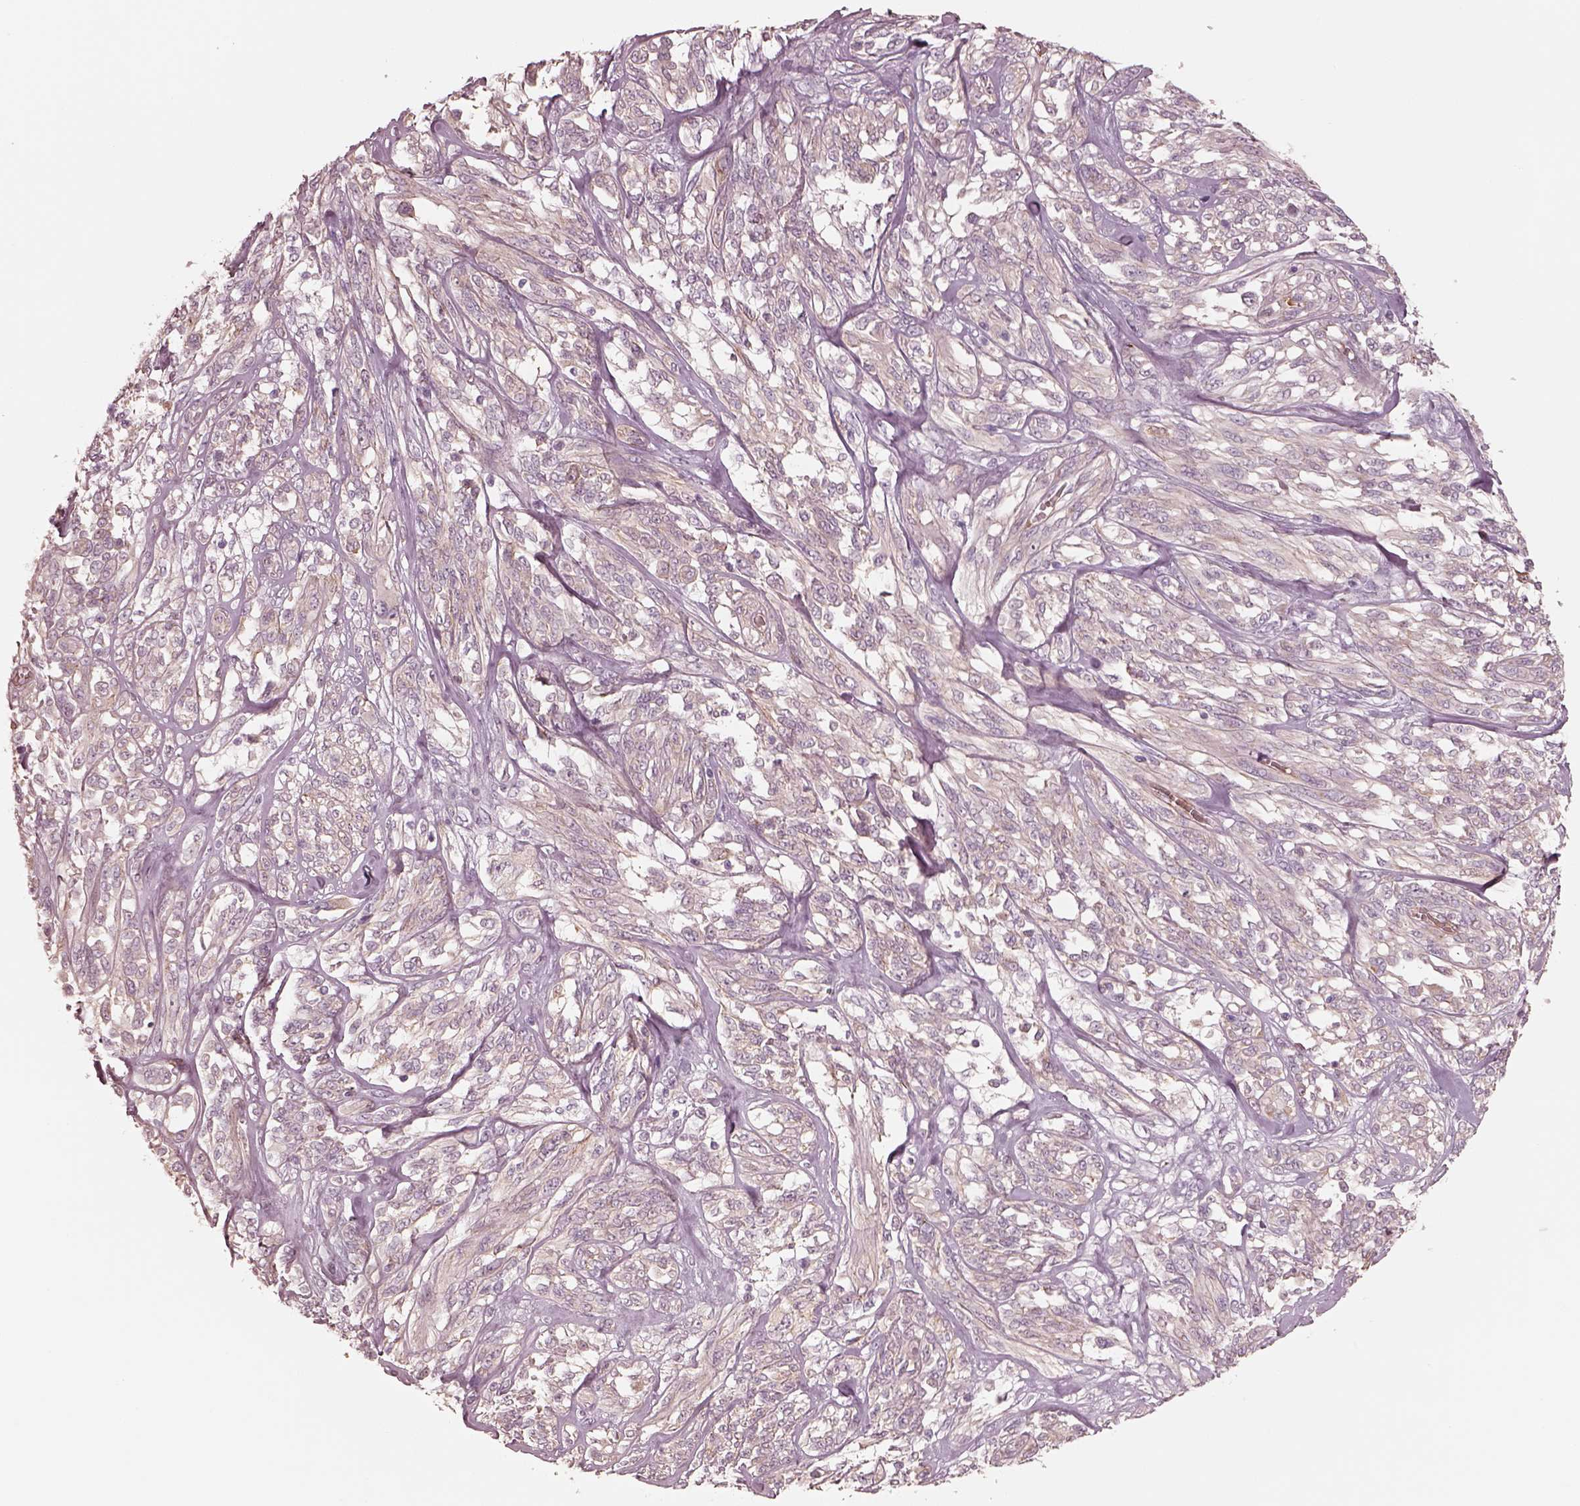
{"staining": {"intensity": "negative", "quantity": "none", "location": "none"}, "tissue": "melanoma", "cell_type": "Tumor cells", "image_type": "cancer", "snomed": [{"axis": "morphology", "description": "Malignant melanoma, NOS"}, {"axis": "topography", "description": "Skin"}], "caption": "Immunohistochemistry image of malignant melanoma stained for a protein (brown), which demonstrates no staining in tumor cells.", "gene": "CRYM", "patient": {"sex": "female", "age": 91}}